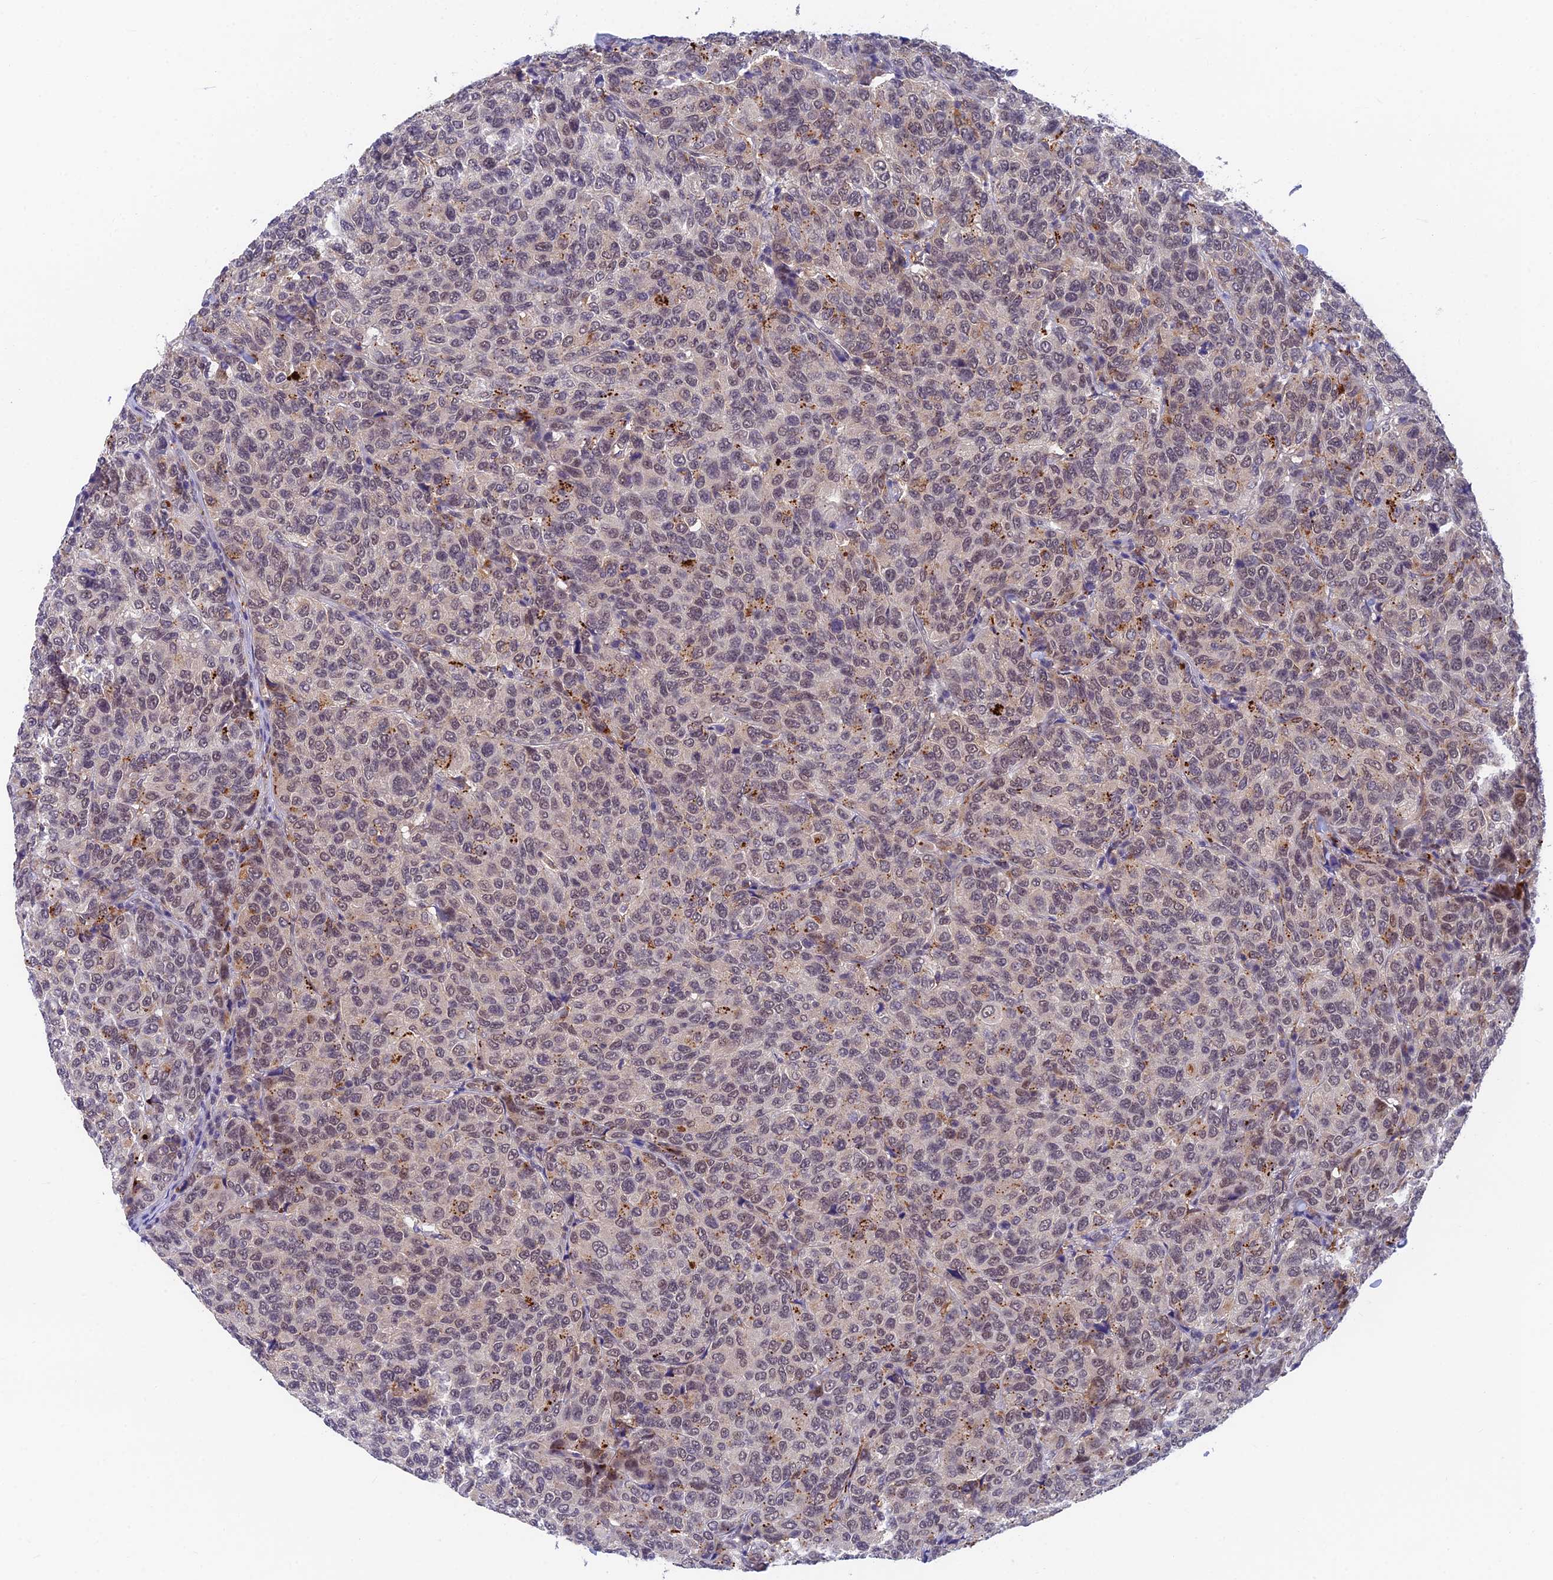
{"staining": {"intensity": "moderate", "quantity": "<25%", "location": "cytoplasmic/membranous,nuclear"}, "tissue": "breast cancer", "cell_type": "Tumor cells", "image_type": "cancer", "snomed": [{"axis": "morphology", "description": "Duct carcinoma"}, {"axis": "topography", "description": "Breast"}], "caption": "Infiltrating ductal carcinoma (breast) stained with immunohistochemistry shows moderate cytoplasmic/membranous and nuclear positivity in approximately <25% of tumor cells.", "gene": "NSMCE1", "patient": {"sex": "female", "age": 55}}